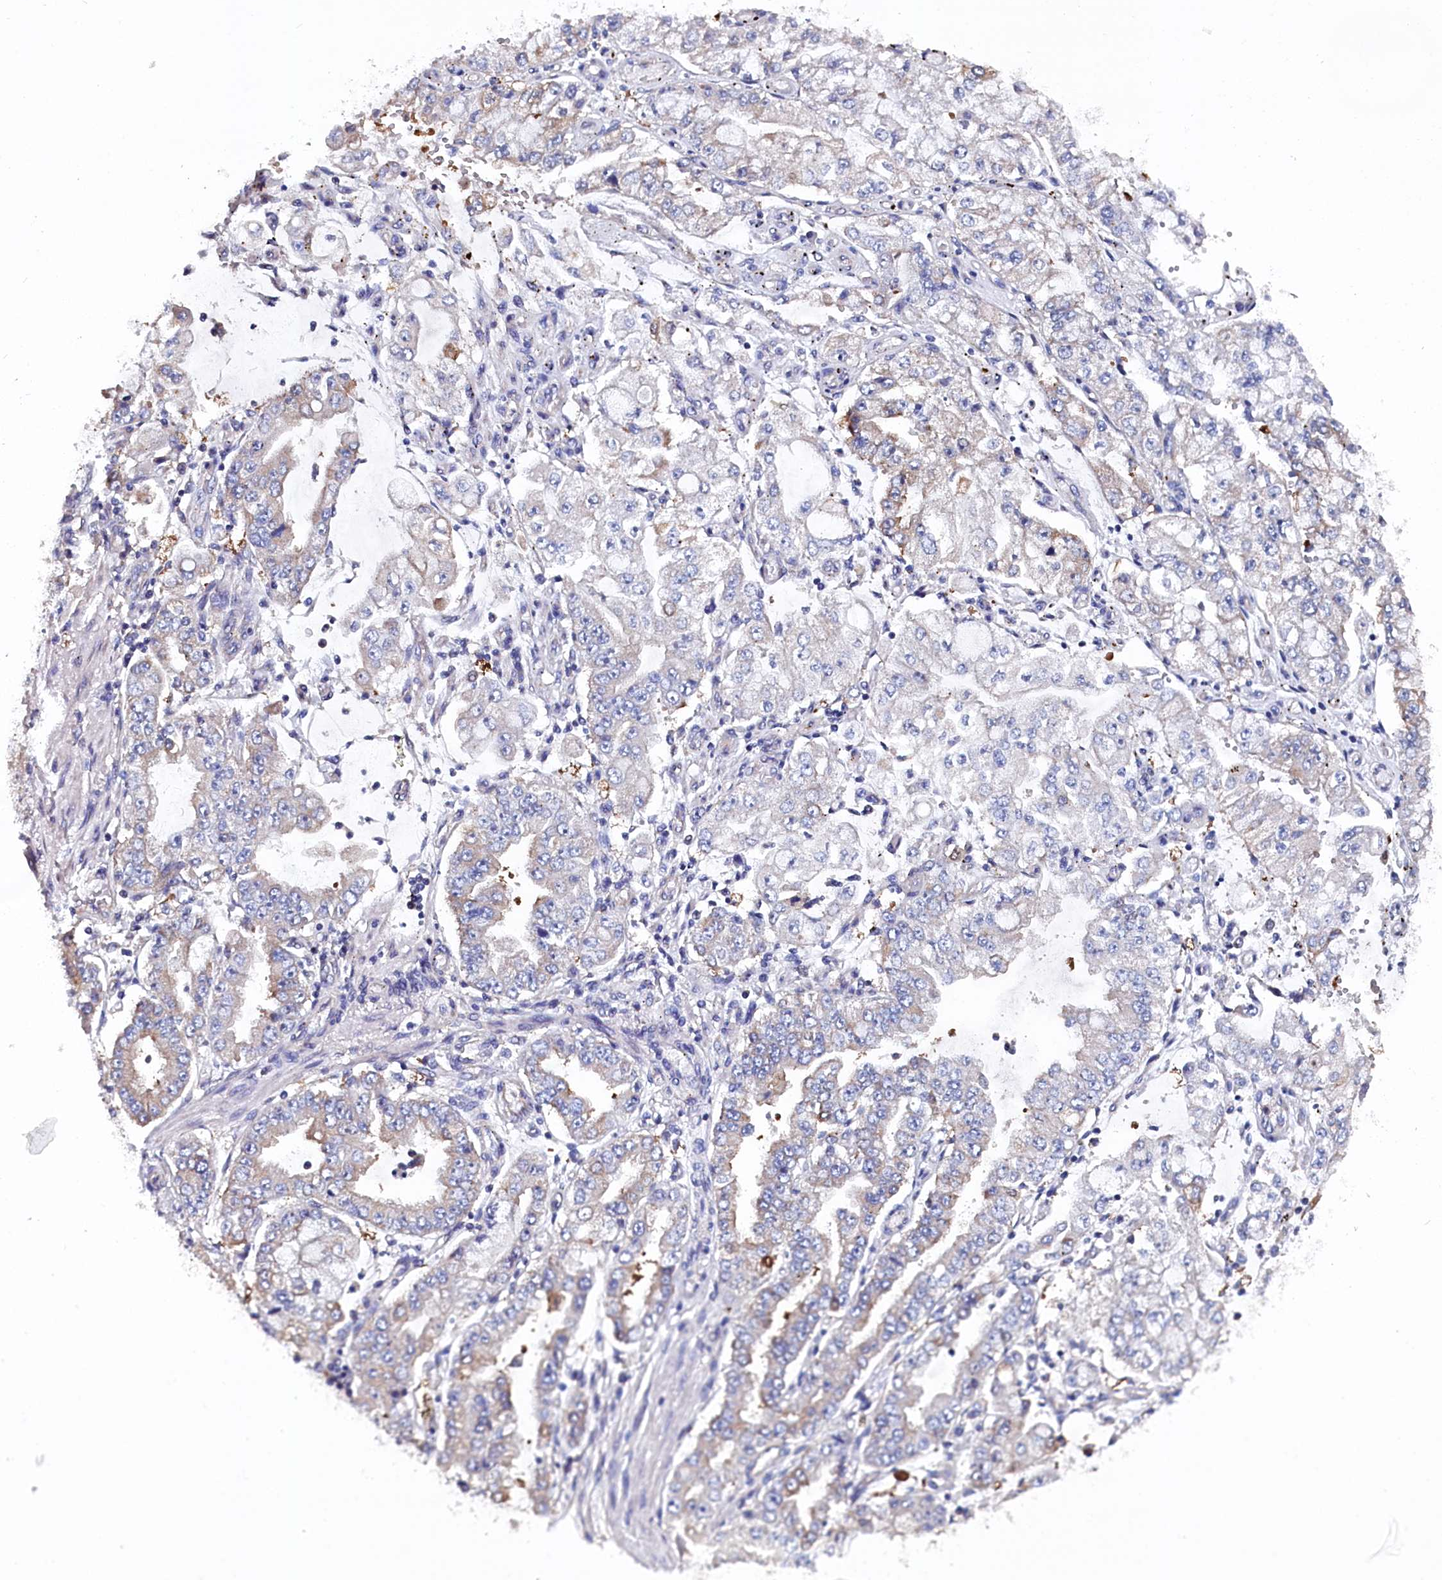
{"staining": {"intensity": "weak", "quantity": "<25%", "location": "cytoplasmic/membranous"}, "tissue": "stomach cancer", "cell_type": "Tumor cells", "image_type": "cancer", "snomed": [{"axis": "morphology", "description": "Adenocarcinoma, NOS"}, {"axis": "topography", "description": "Stomach"}], "caption": "The photomicrograph displays no significant staining in tumor cells of stomach cancer (adenocarcinoma).", "gene": "BHMT", "patient": {"sex": "male", "age": 76}}